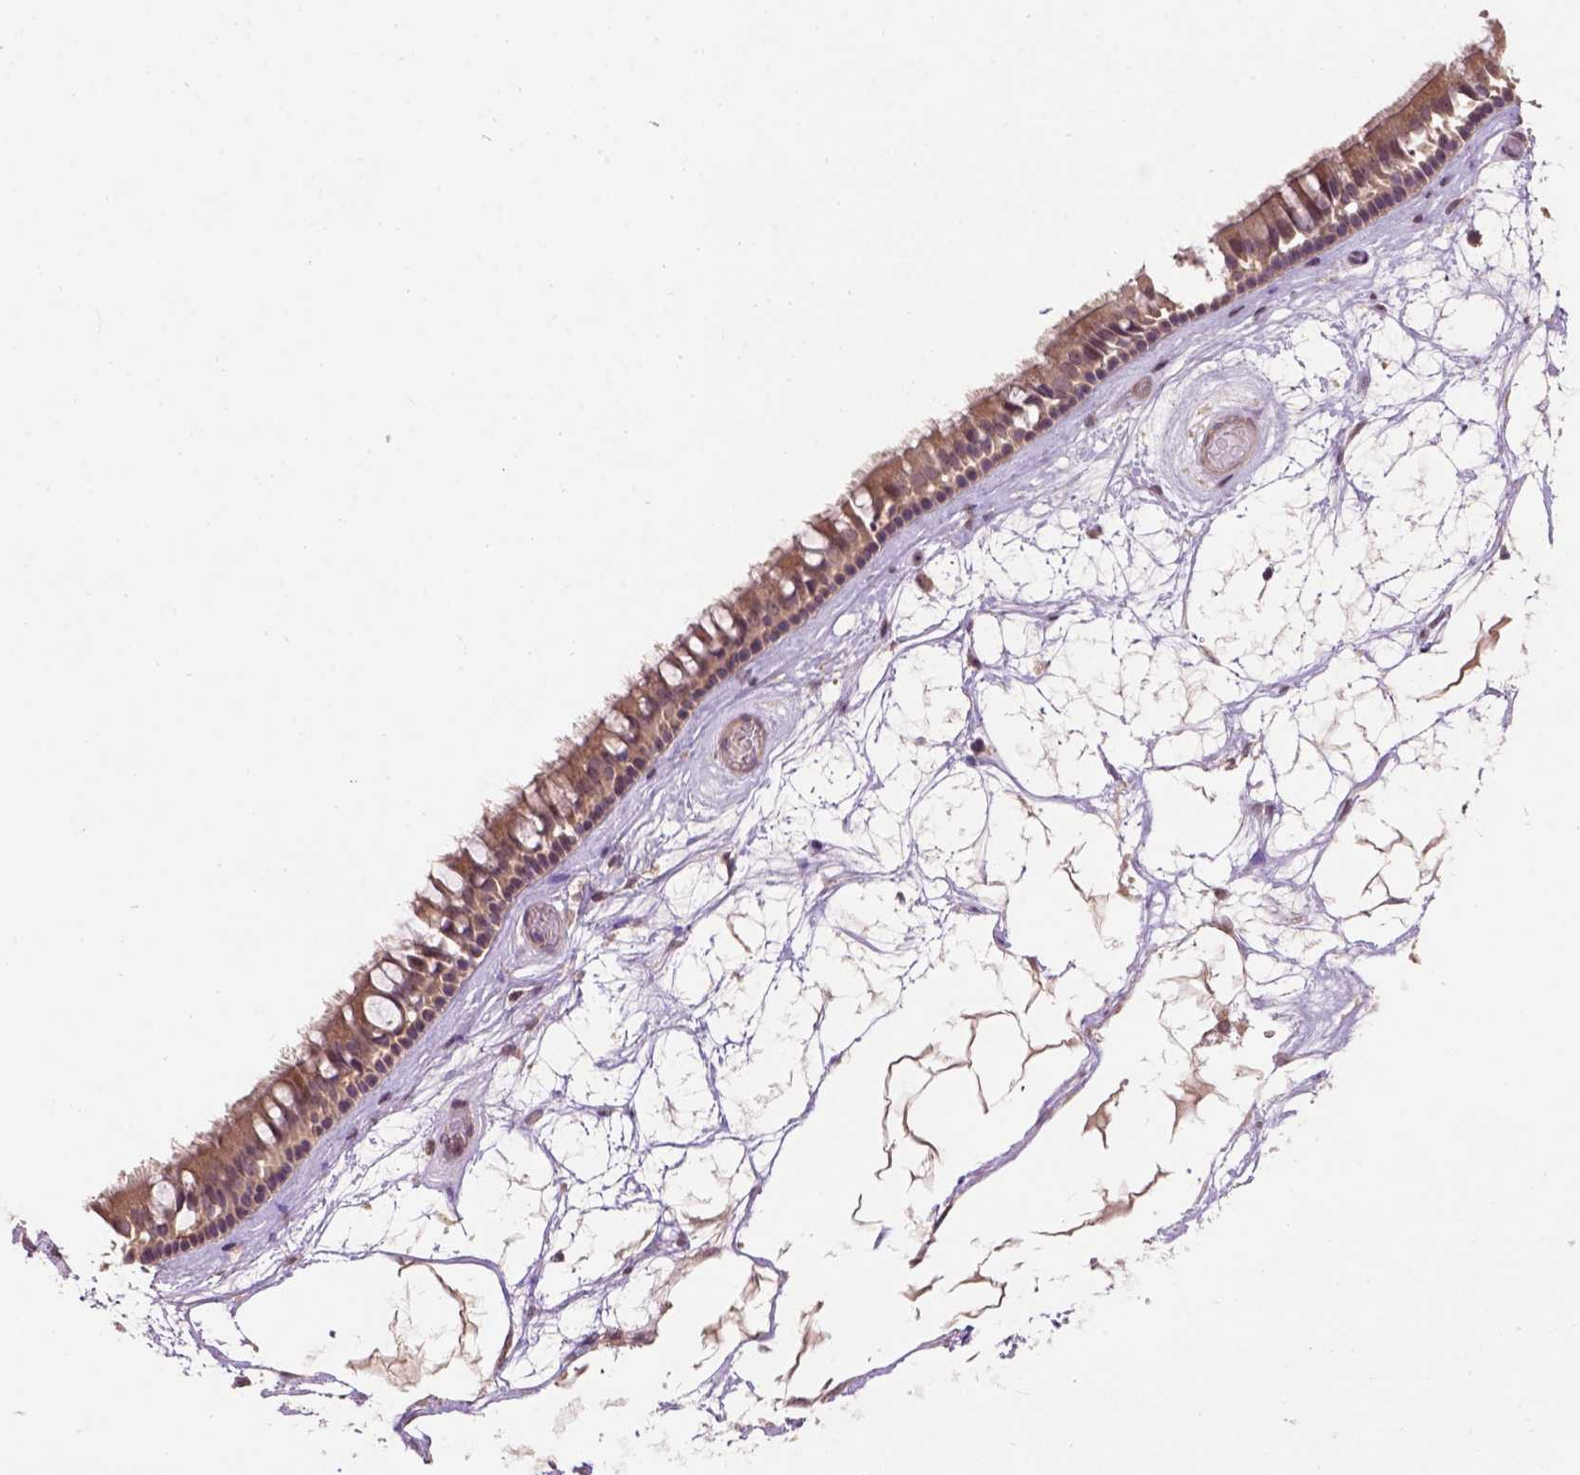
{"staining": {"intensity": "moderate", "quantity": ">75%", "location": "cytoplasmic/membranous"}, "tissue": "nasopharynx", "cell_type": "Respiratory epithelial cells", "image_type": "normal", "snomed": [{"axis": "morphology", "description": "Normal tissue, NOS"}, {"axis": "topography", "description": "Nasopharynx"}], "caption": "Respiratory epithelial cells display medium levels of moderate cytoplasmic/membranous staining in approximately >75% of cells in unremarkable nasopharynx.", "gene": "KBTBD8", "patient": {"sex": "male", "age": 68}}